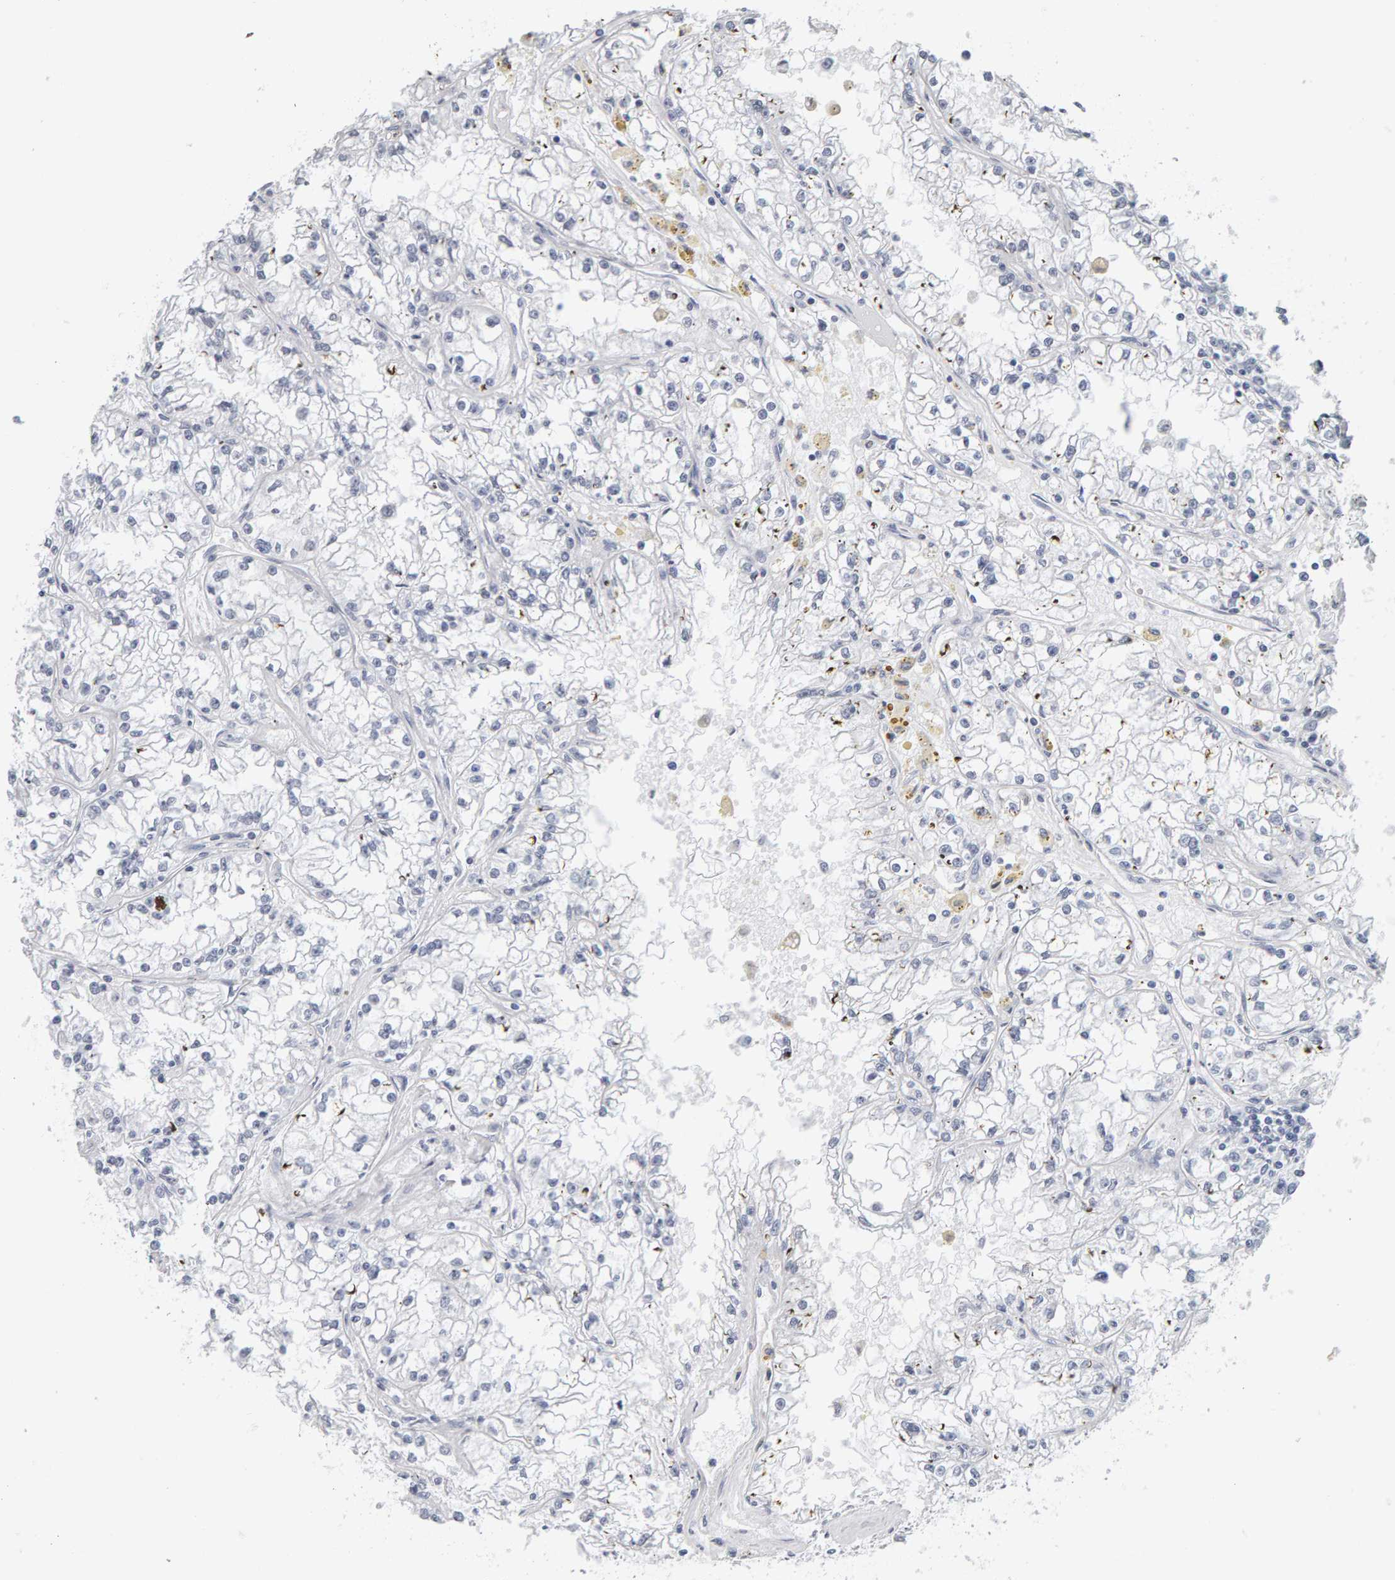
{"staining": {"intensity": "negative", "quantity": "none", "location": "none"}, "tissue": "renal cancer", "cell_type": "Tumor cells", "image_type": "cancer", "snomed": [{"axis": "morphology", "description": "Adenocarcinoma, NOS"}, {"axis": "topography", "description": "Kidney"}], "caption": "High power microscopy photomicrograph of an IHC histopathology image of adenocarcinoma (renal), revealing no significant staining in tumor cells. Nuclei are stained in blue.", "gene": "SPACA3", "patient": {"sex": "male", "age": 56}}